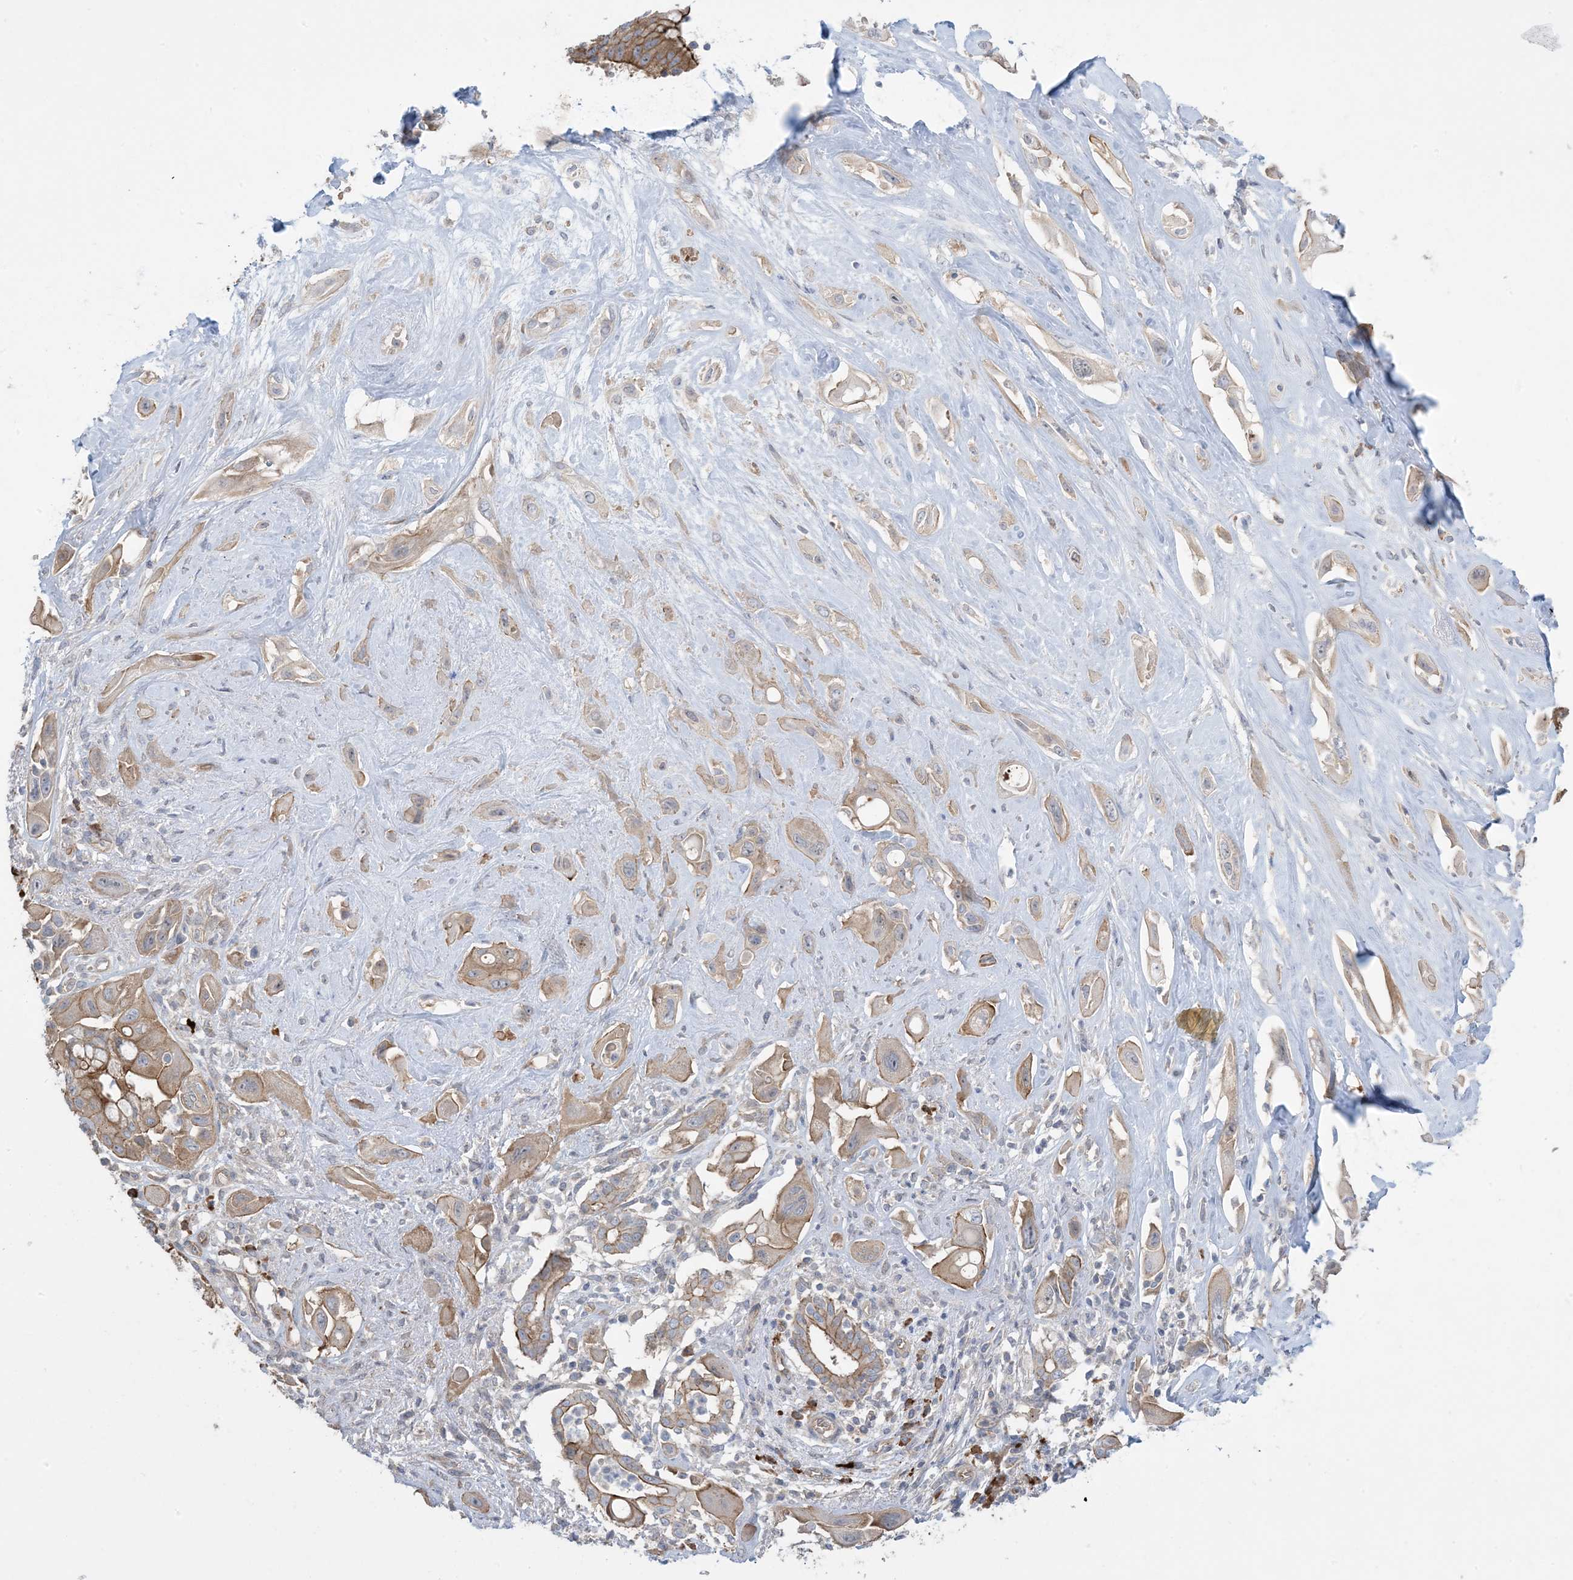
{"staining": {"intensity": "strong", "quantity": "25%-75%", "location": "cytoplasmic/membranous"}, "tissue": "pancreatic cancer", "cell_type": "Tumor cells", "image_type": "cancer", "snomed": [{"axis": "morphology", "description": "Adenocarcinoma, NOS"}, {"axis": "topography", "description": "Pancreas"}], "caption": "IHC micrograph of neoplastic tissue: adenocarcinoma (pancreatic) stained using immunohistochemistry shows high levels of strong protein expression localized specifically in the cytoplasmic/membranous of tumor cells, appearing as a cytoplasmic/membranous brown color.", "gene": "AOC1", "patient": {"sex": "male", "age": 68}}